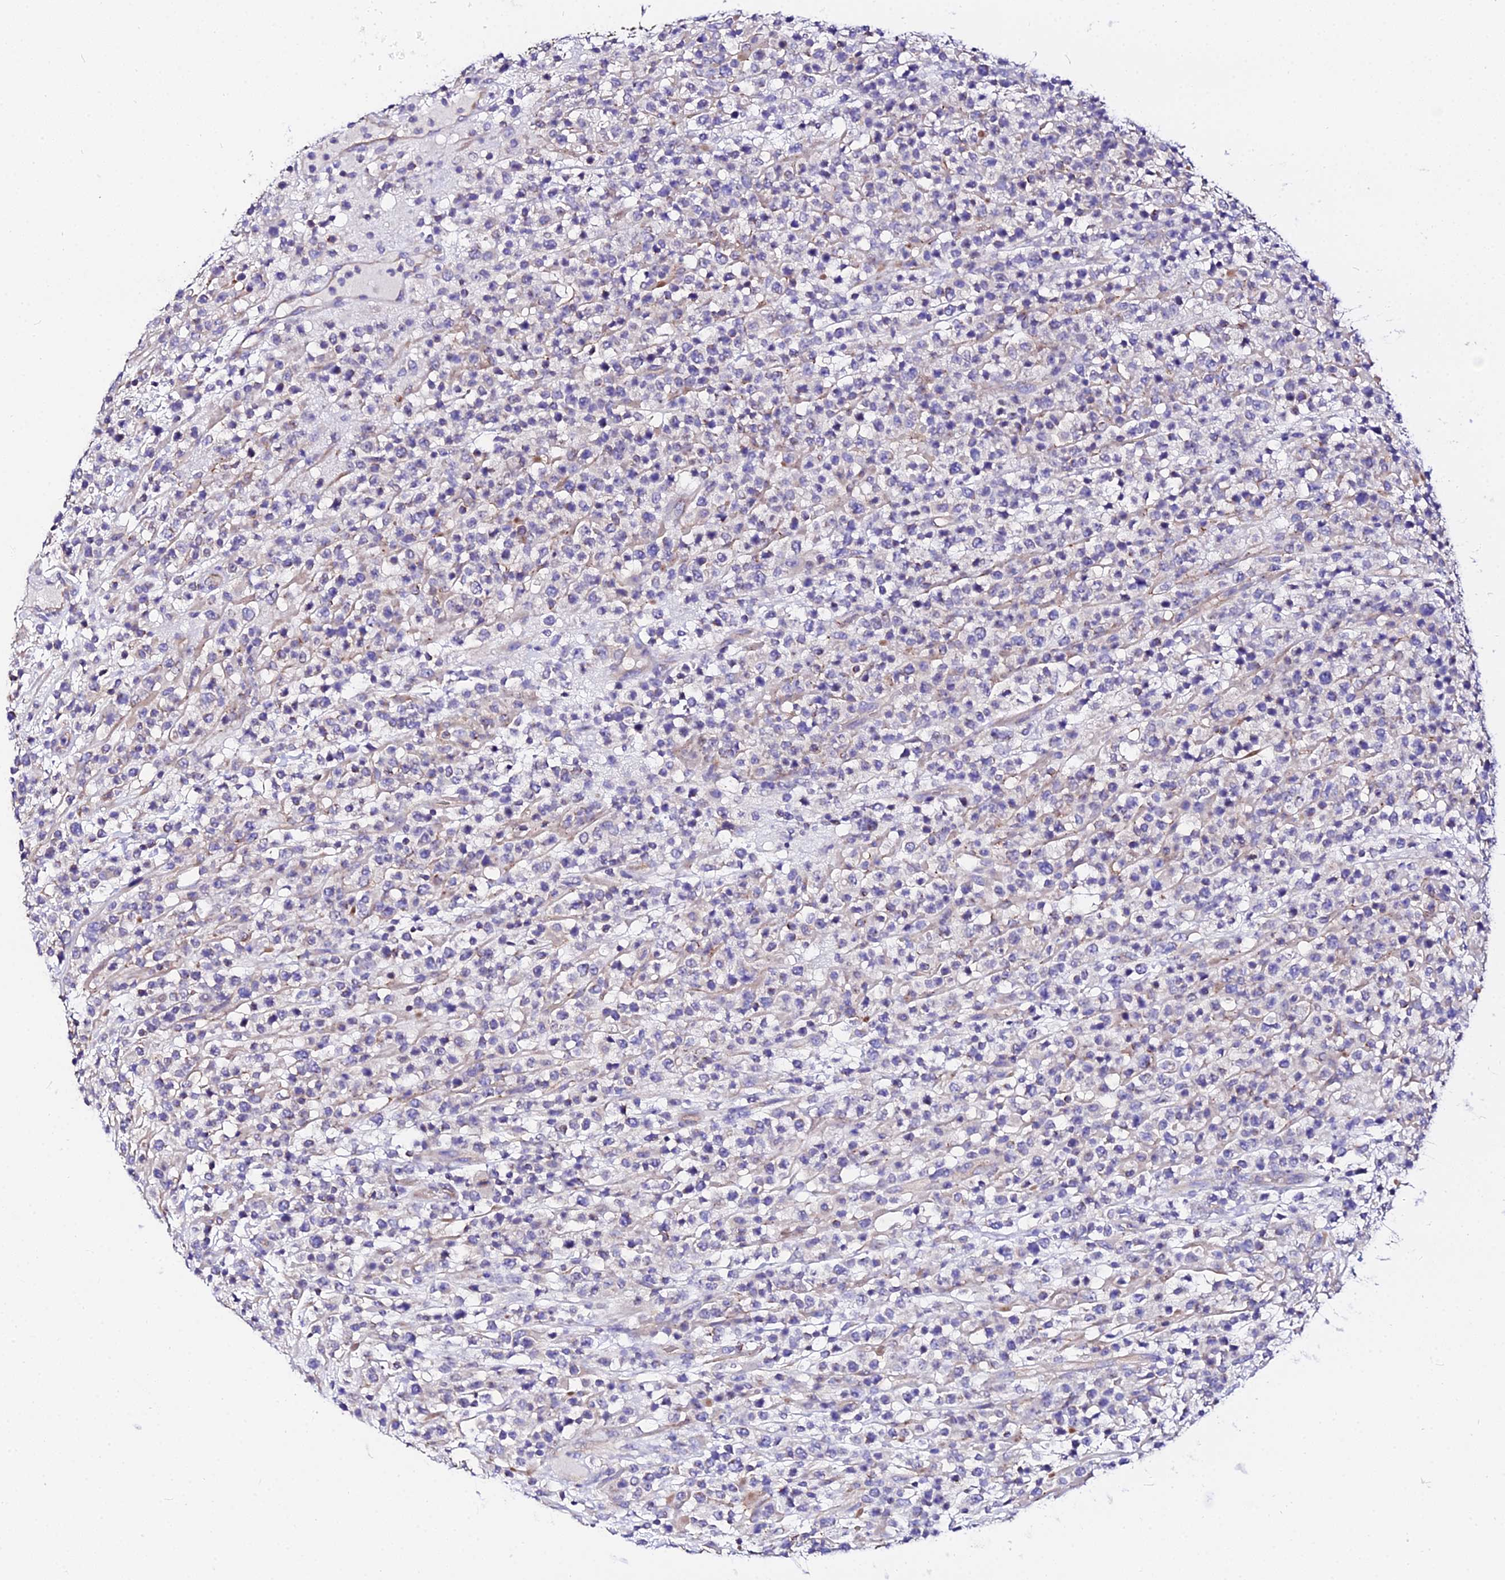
{"staining": {"intensity": "negative", "quantity": "none", "location": "none"}, "tissue": "lymphoma", "cell_type": "Tumor cells", "image_type": "cancer", "snomed": [{"axis": "morphology", "description": "Malignant lymphoma, non-Hodgkin's type, High grade"}, {"axis": "topography", "description": "Colon"}], "caption": "Immunohistochemistry image of neoplastic tissue: human high-grade malignant lymphoma, non-Hodgkin's type stained with DAB displays no significant protein expression in tumor cells. (DAB immunohistochemistry visualized using brightfield microscopy, high magnification).", "gene": "DAW1", "patient": {"sex": "female", "age": 53}}